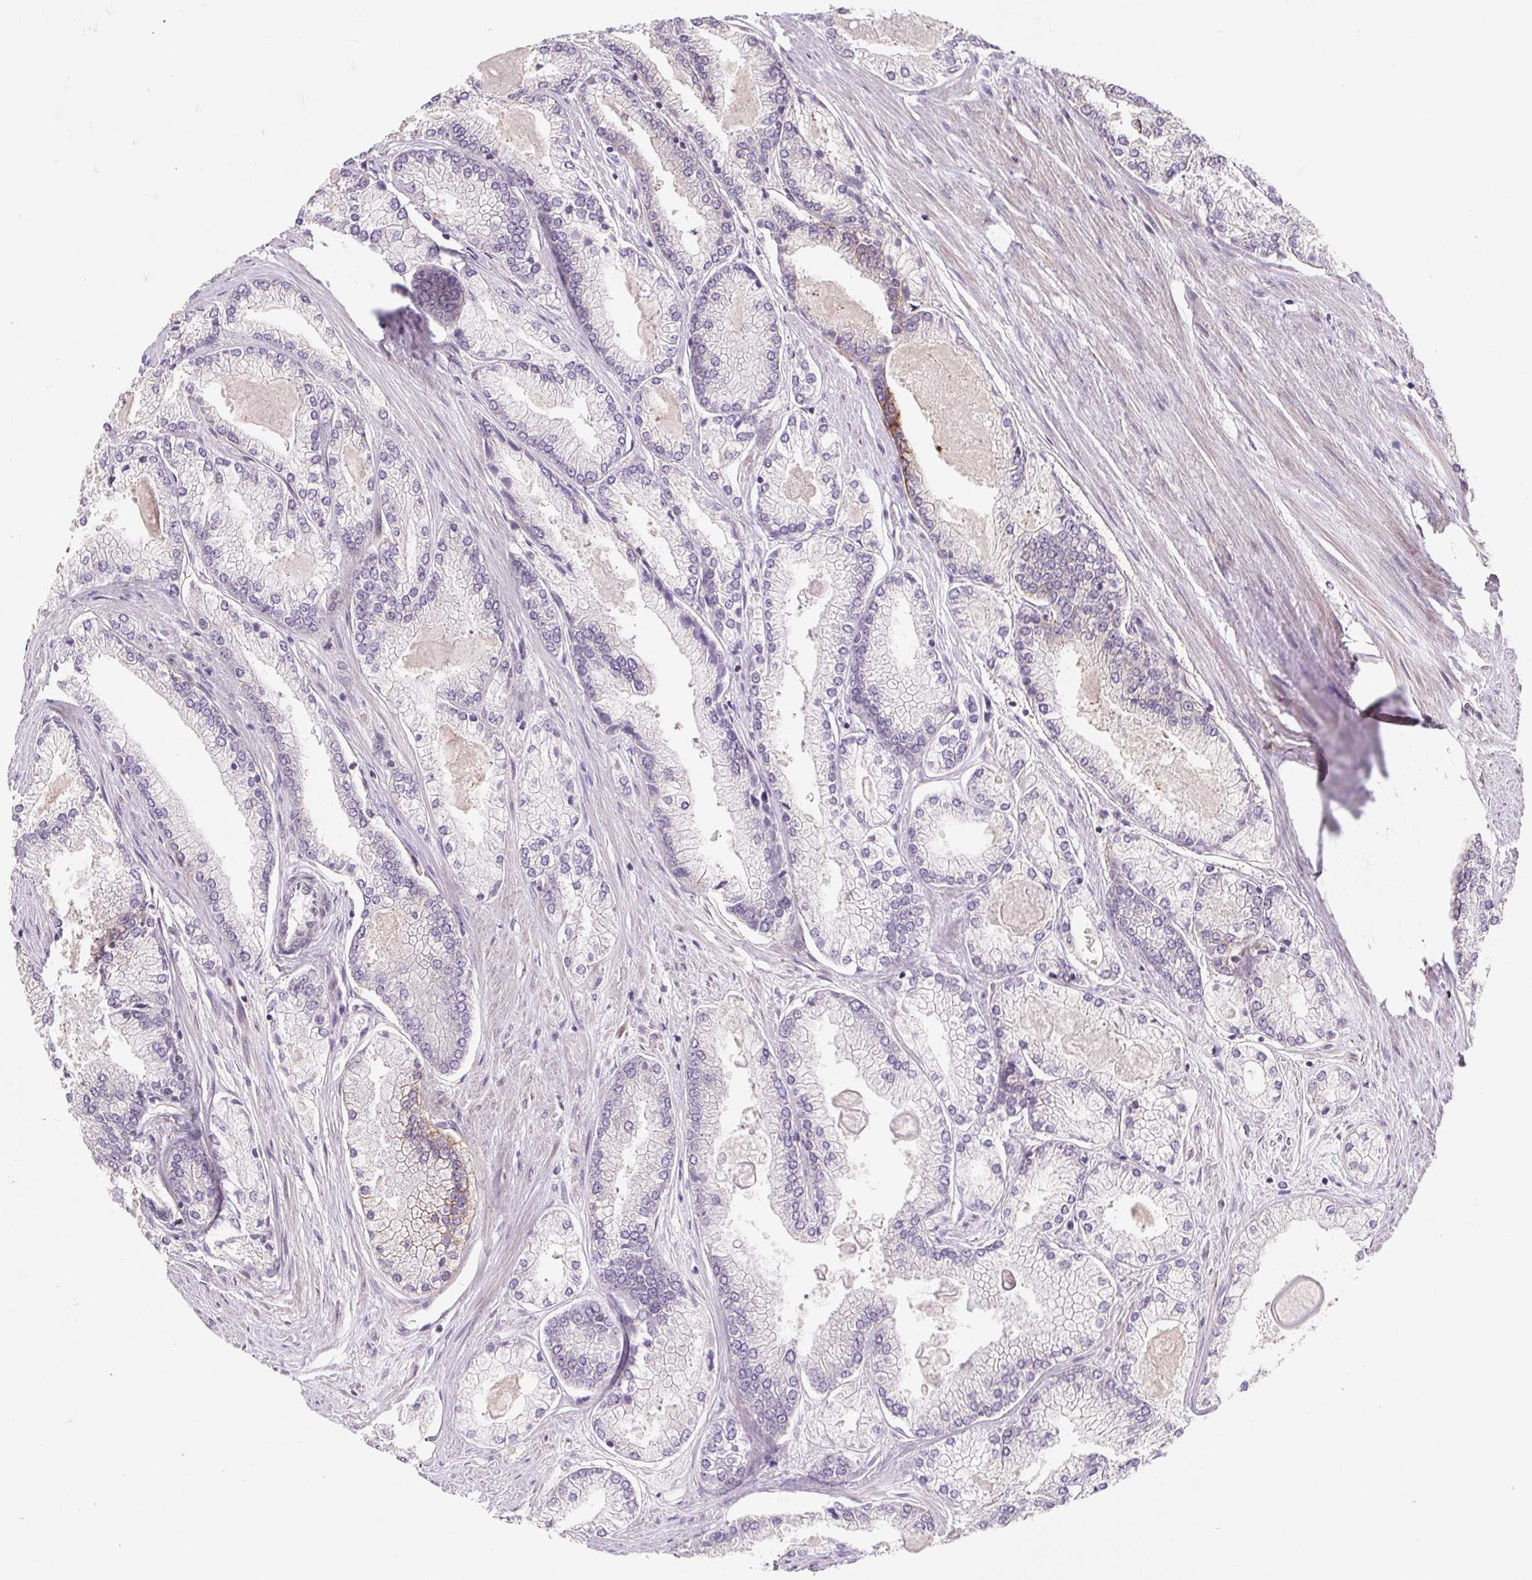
{"staining": {"intensity": "negative", "quantity": "none", "location": "none"}, "tissue": "prostate cancer", "cell_type": "Tumor cells", "image_type": "cancer", "snomed": [{"axis": "morphology", "description": "Adenocarcinoma, High grade"}, {"axis": "topography", "description": "Prostate"}], "caption": "Tumor cells are negative for protein expression in human prostate high-grade adenocarcinoma. (Immunohistochemistry, brightfield microscopy, high magnification).", "gene": "LYPD5", "patient": {"sex": "male", "age": 68}}